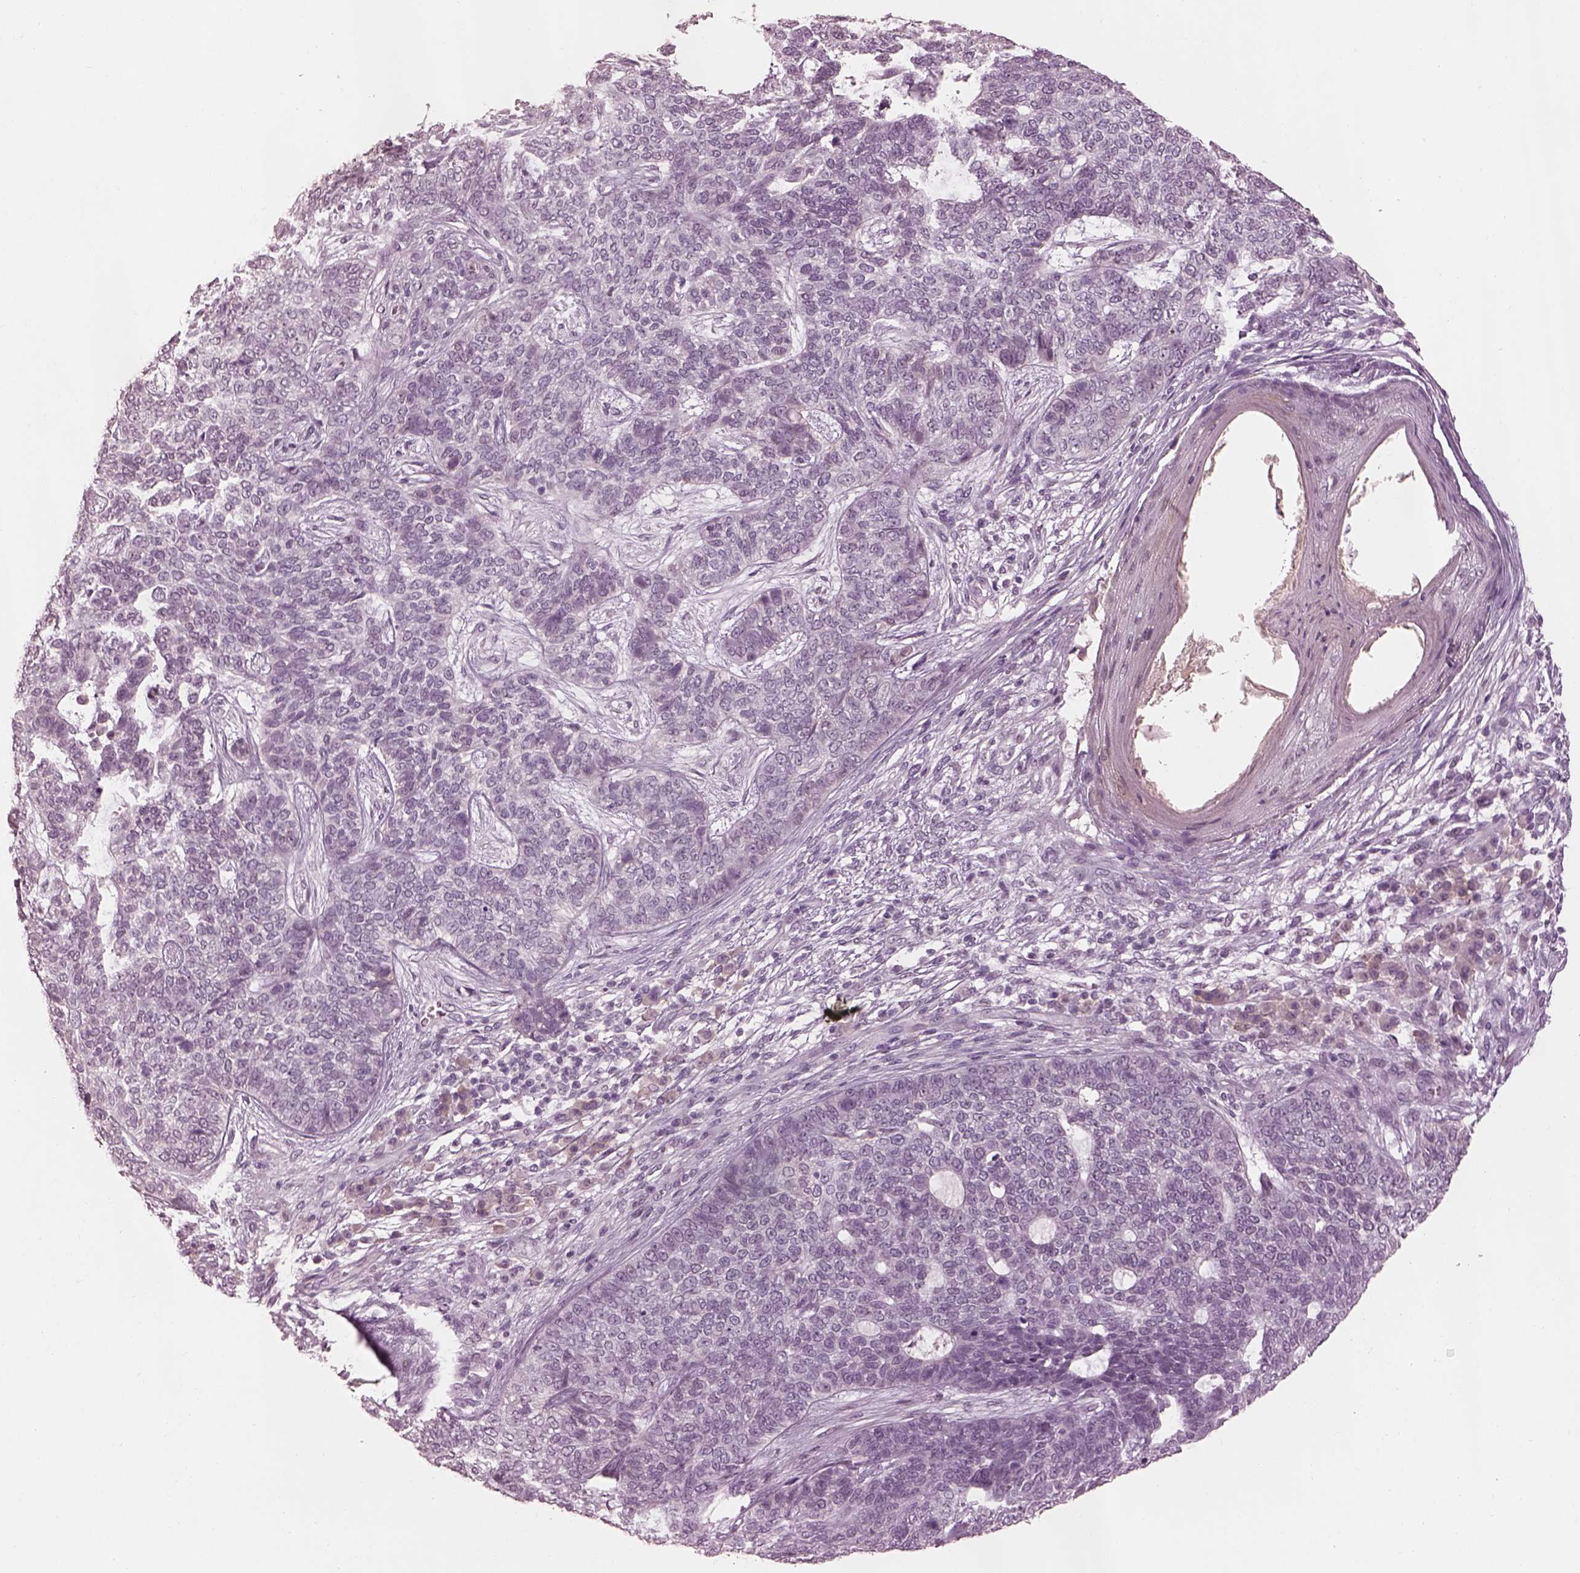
{"staining": {"intensity": "negative", "quantity": "none", "location": "none"}, "tissue": "skin cancer", "cell_type": "Tumor cells", "image_type": "cancer", "snomed": [{"axis": "morphology", "description": "Basal cell carcinoma"}, {"axis": "topography", "description": "Skin"}], "caption": "A high-resolution image shows immunohistochemistry (IHC) staining of skin basal cell carcinoma, which shows no significant expression in tumor cells.", "gene": "KCNA2", "patient": {"sex": "female", "age": 69}}